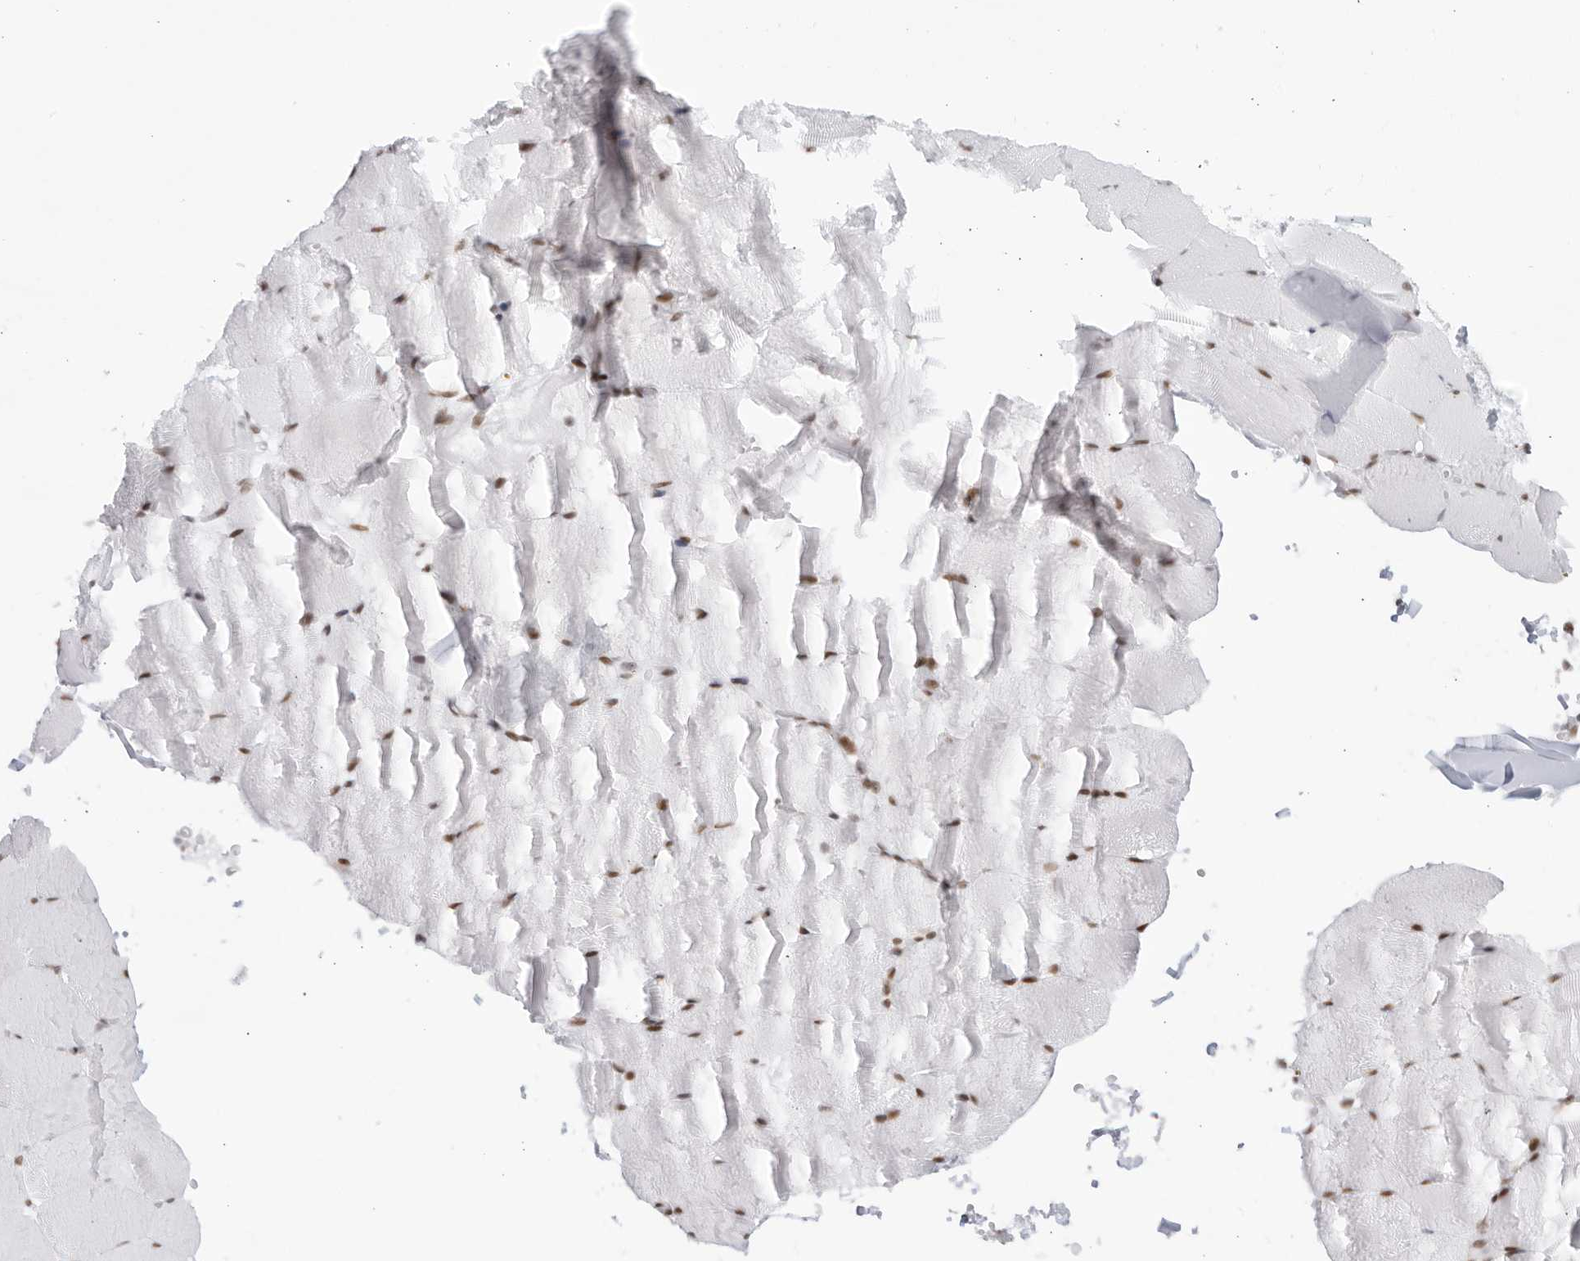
{"staining": {"intensity": "moderate", "quantity": ">75%", "location": "nuclear"}, "tissue": "skeletal muscle", "cell_type": "Myocytes", "image_type": "normal", "snomed": [{"axis": "morphology", "description": "Normal tissue, NOS"}, {"axis": "topography", "description": "Skeletal muscle"}, {"axis": "topography", "description": "Parathyroid gland"}], "caption": "A medium amount of moderate nuclear expression is identified in about >75% of myocytes in benign skeletal muscle. (DAB (3,3'-diaminobenzidine) IHC, brown staining for protein, blue staining for nuclei).", "gene": "HP1BP3", "patient": {"sex": "female", "age": 37}}